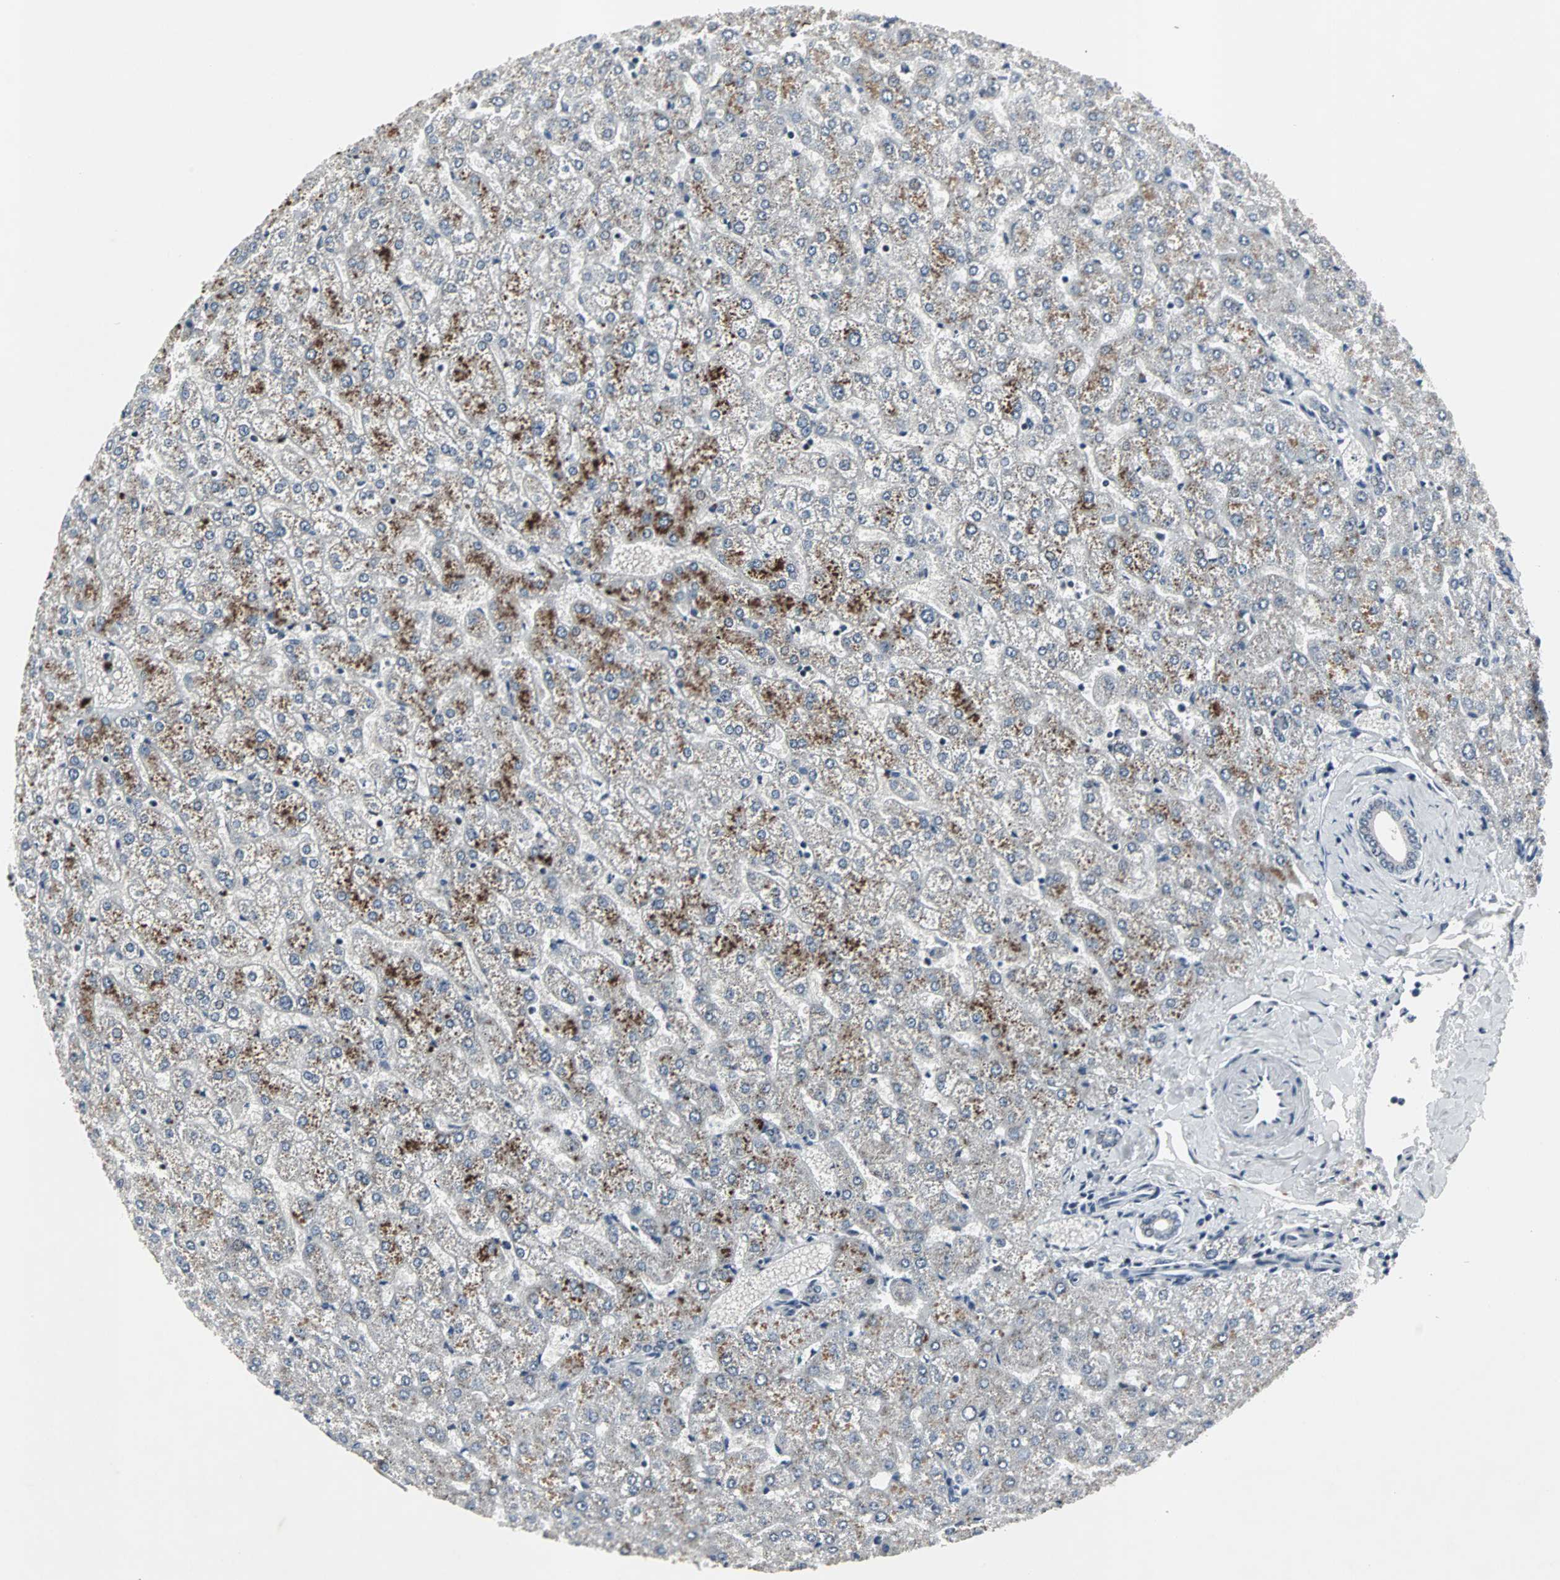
{"staining": {"intensity": "negative", "quantity": "none", "location": "none"}, "tissue": "liver", "cell_type": "Cholangiocytes", "image_type": "normal", "snomed": [{"axis": "morphology", "description": "Normal tissue, NOS"}, {"axis": "topography", "description": "Liver"}], "caption": "Immunohistochemistry image of normal liver: liver stained with DAB exhibits no significant protein staining in cholangiocytes.", "gene": "PNKP", "patient": {"sex": "female", "age": 32}}